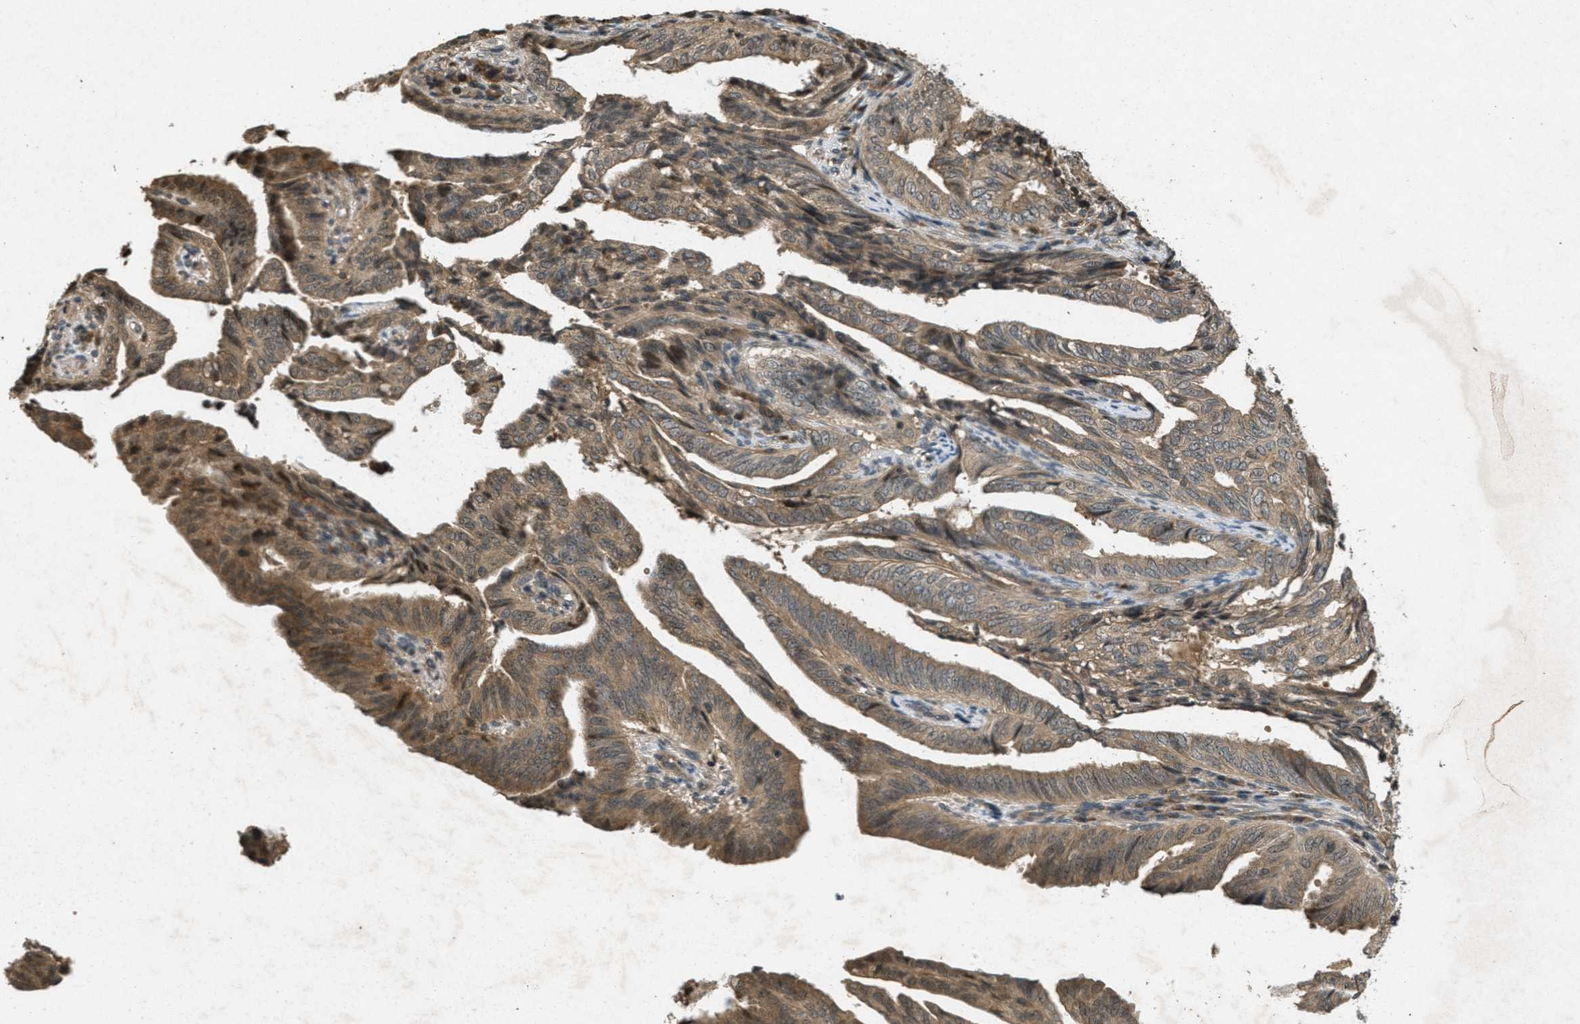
{"staining": {"intensity": "moderate", "quantity": ">75%", "location": "cytoplasmic/membranous"}, "tissue": "endometrial cancer", "cell_type": "Tumor cells", "image_type": "cancer", "snomed": [{"axis": "morphology", "description": "Adenocarcinoma, NOS"}, {"axis": "topography", "description": "Endometrium"}], "caption": "DAB immunohistochemical staining of human endometrial adenocarcinoma reveals moderate cytoplasmic/membranous protein staining in about >75% of tumor cells.", "gene": "ATG7", "patient": {"sex": "female", "age": 58}}